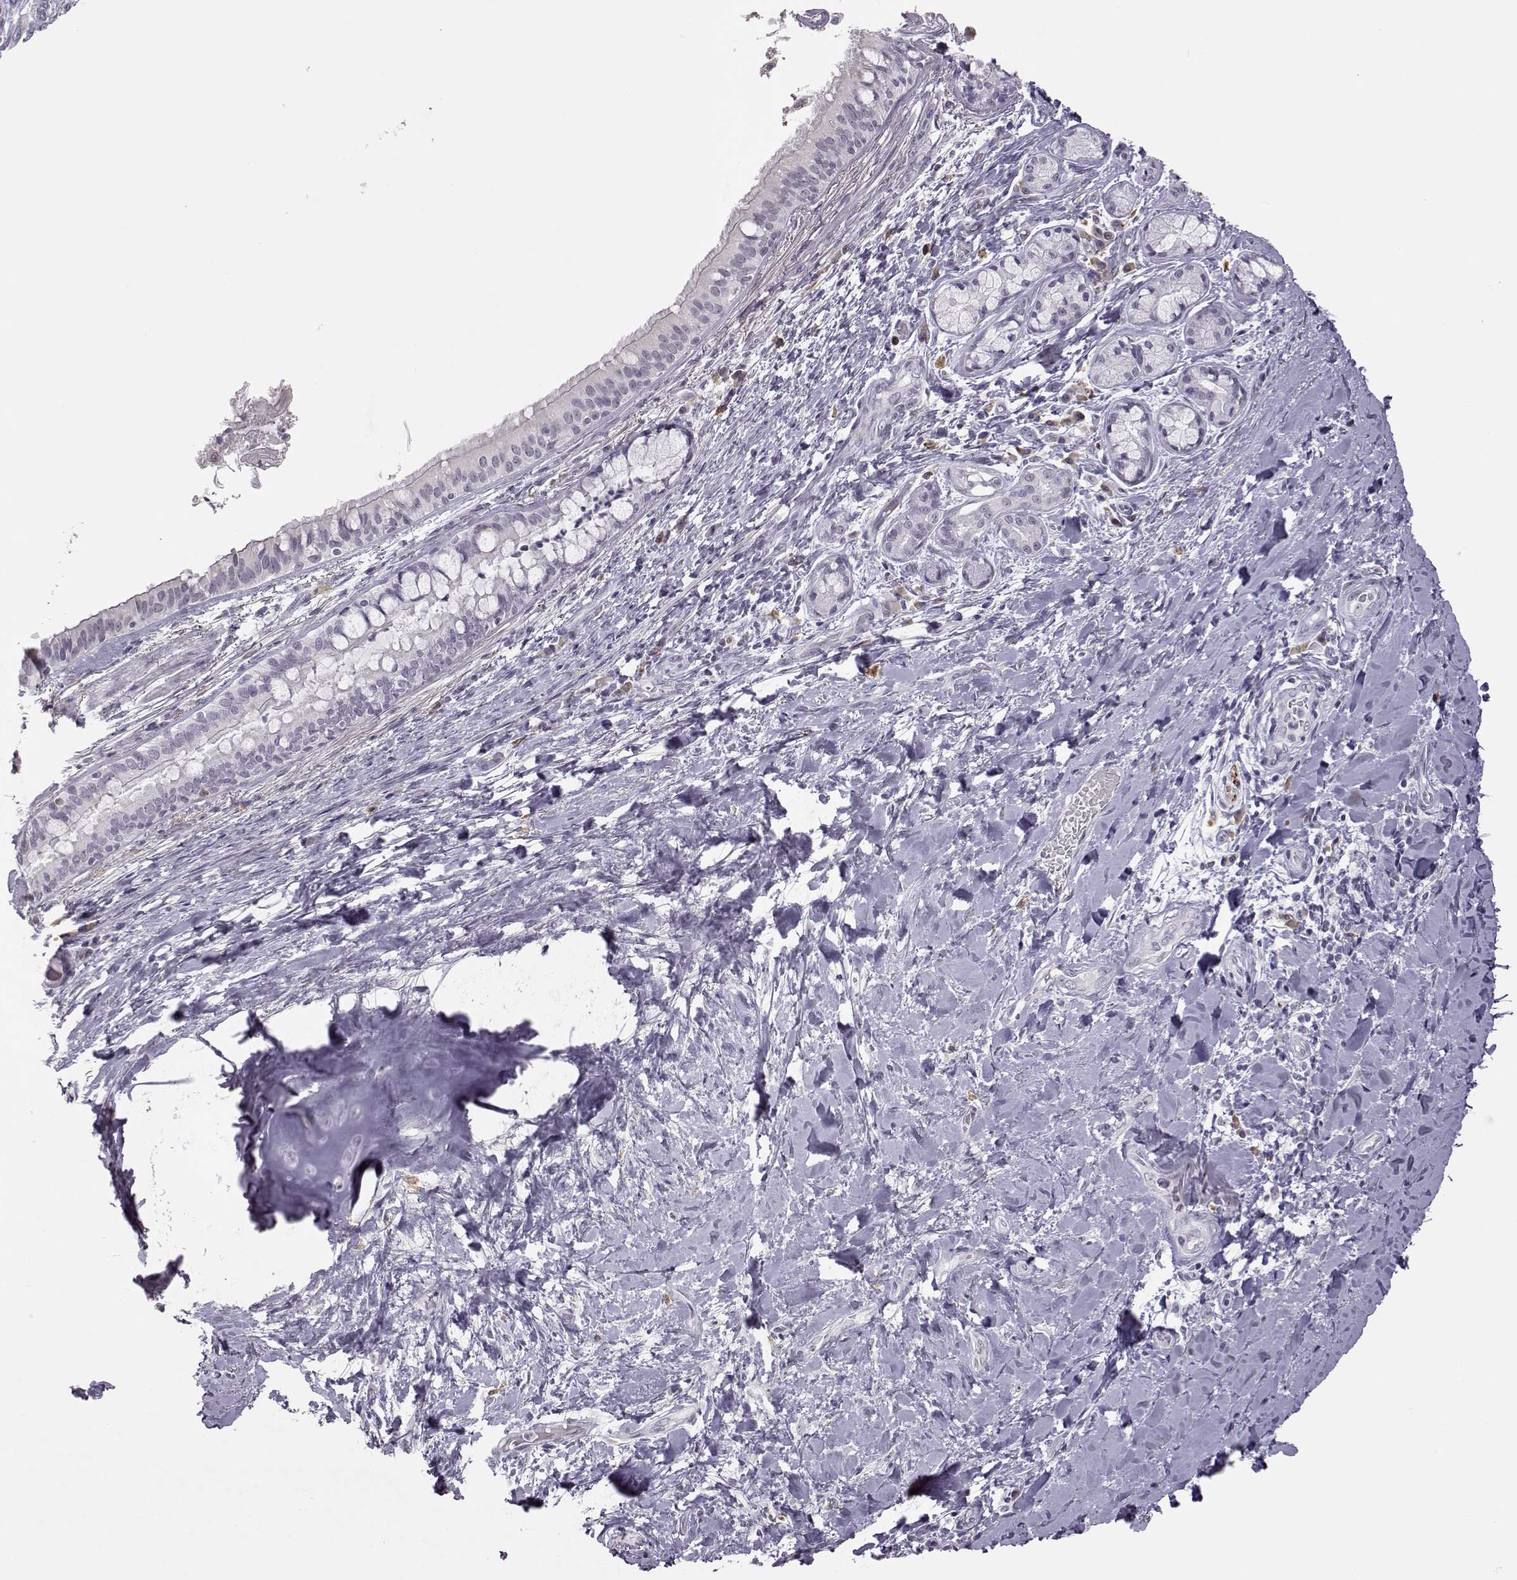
{"staining": {"intensity": "negative", "quantity": "none", "location": "none"}, "tissue": "bronchus", "cell_type": "Respiratory epithelial cells", "image_type": "normal", "snomed": [{"axis": "morphology", "description": "Normal tissue, NOS"}, {"axis": "morphology", "description": "Squamous cell carcinoma, NOS"}, {"axis": "topography", "description": "Bronchus"}, {"axis": "topography", "description": "Lung"}], "caption": "DAB immunohistochemical staining of unremarkable human bronchus displays no significant positivity in respiratory epithelial cells.", "gene": "VGF", "patient": {"sex": "male", "age": 69}}